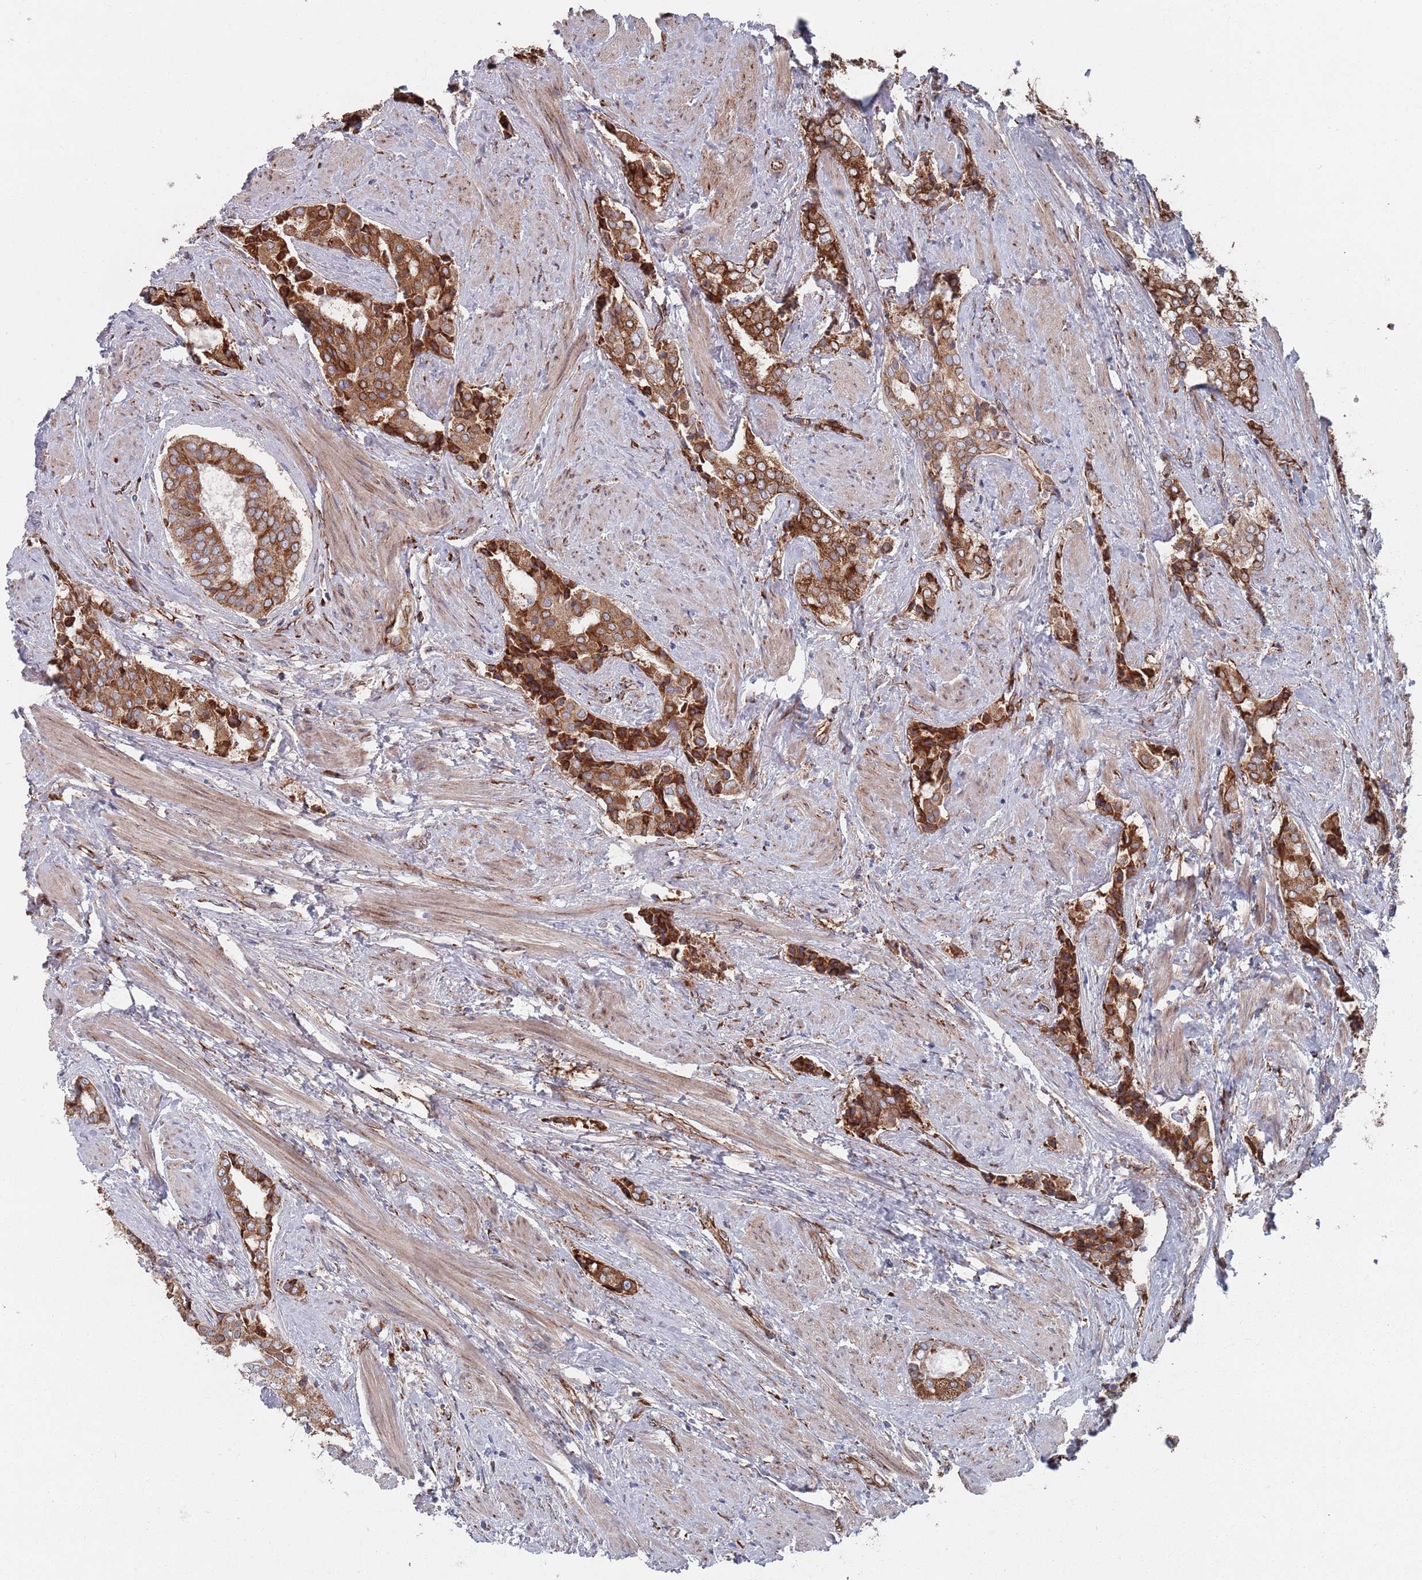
{"staining": {"intensity": "strong", "quantity": ">75%", "location": "cytoplasmic/membranous"}, "tissue": "prostate cancer", "cell_type": "Tumor cells", "image_type": "cancer", "snomed": [{"axis": "morphology", "description": "Adenocarcinoma, High grade"}, {"axis": "topography", "description": "Prostate"}], "caption": "This image exhibits immunohistochemistry (IHC) staining of prostate high-grade adenocarcinoma, with high strong cytoplasmic/membranous expression in about >75% of tumor cells.", "gene": "CCDC106", "patient": {"sex": "male", "age": 71}}